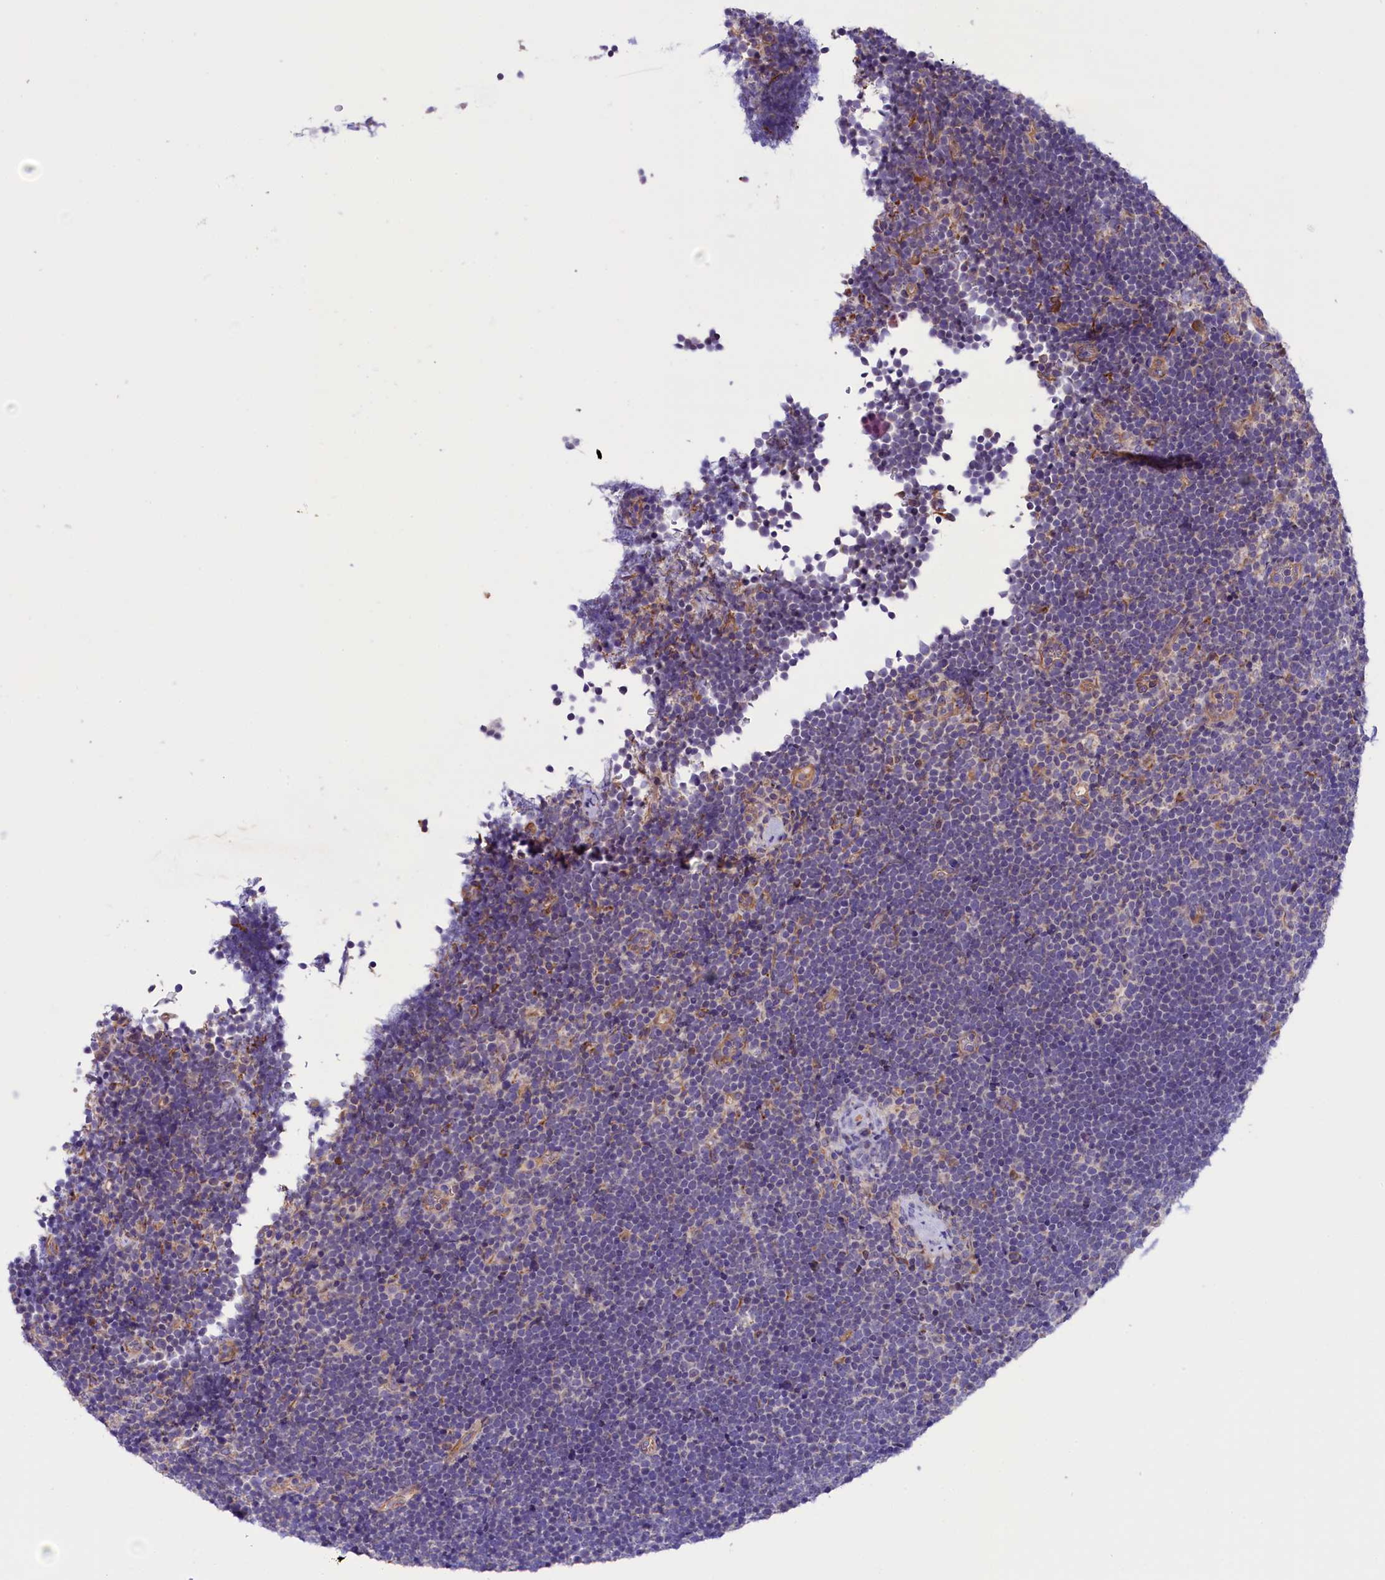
{"staining": {"intensity": "negative", "quantity": "none", "location": "none"}, "tissue": "lymphoma", "cell_type": "Tumor cells", "image_type": "cancer", "snomed": [{"axis": "morphology", "description": "Malignant lymphoma, non-Hodgkin's type, High grade"}, {"axis": "topography", "description": "Lymph node"}], "caption": "Immunohistochemical staining of malignant lymphoma, non-Hodgkin's type (high-grade) shows no significant staining in tumor cells.", "gene": "CCDC32", "patient": {"sex": "male", "age": 13}}